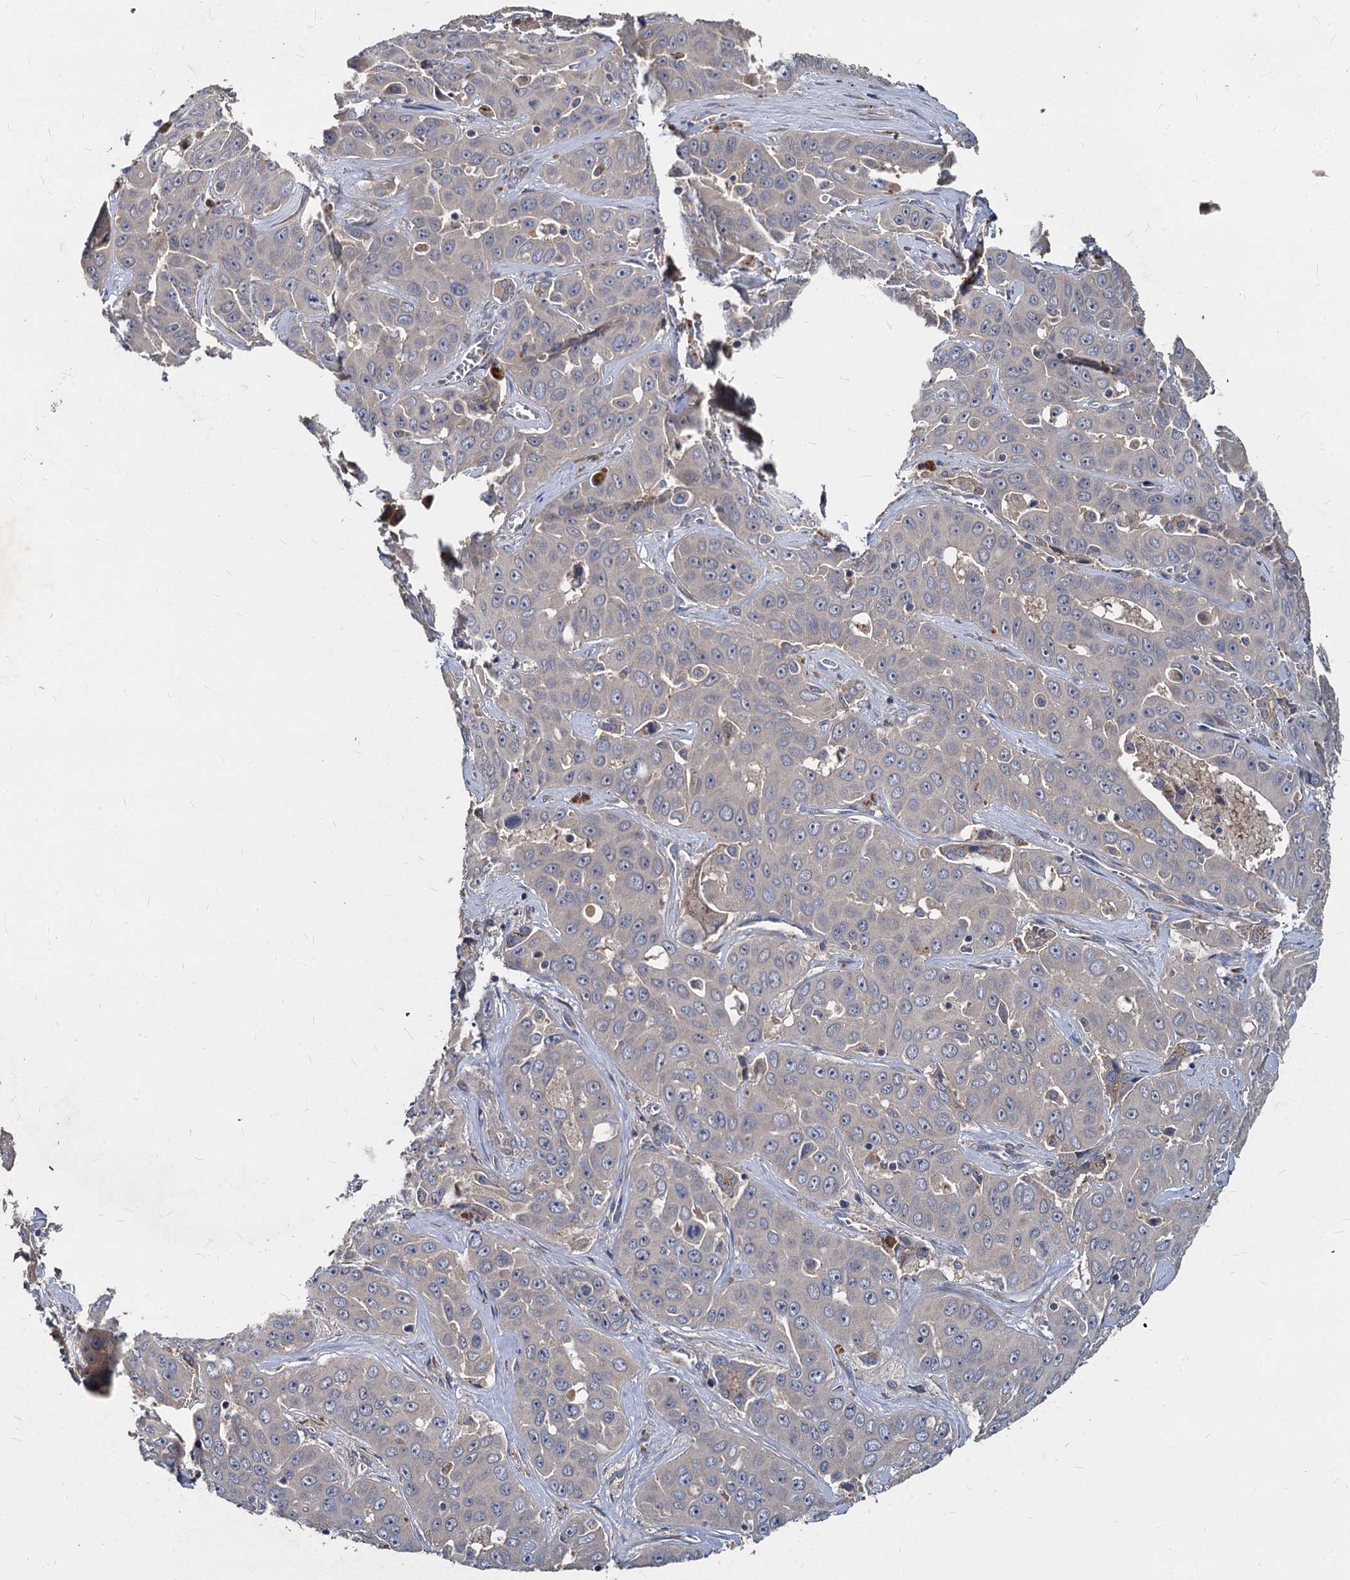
{"staining": {"intensity": "negative", "quantity": "none", "location": "none"}, "tissue": "liver cancer", "cell_type": "Tumor cells", "image_type": "cancer", "snomed": [{"axis": "morphology", "description": "Cholangiocarcinoma"}, {"axis": "topography", "description": "Liver"}], "caption": "Immunohistochemistry (IHC) of human cholangiocarcinoma (liver) displays no staining in tumor cells. Brightfield microscopy of IHC stained with DAB (brown) and hematoxylin (blue), captured at high magnification.", "gene": "CCDC184", "patient": {"sex": "female", "age": 52}}